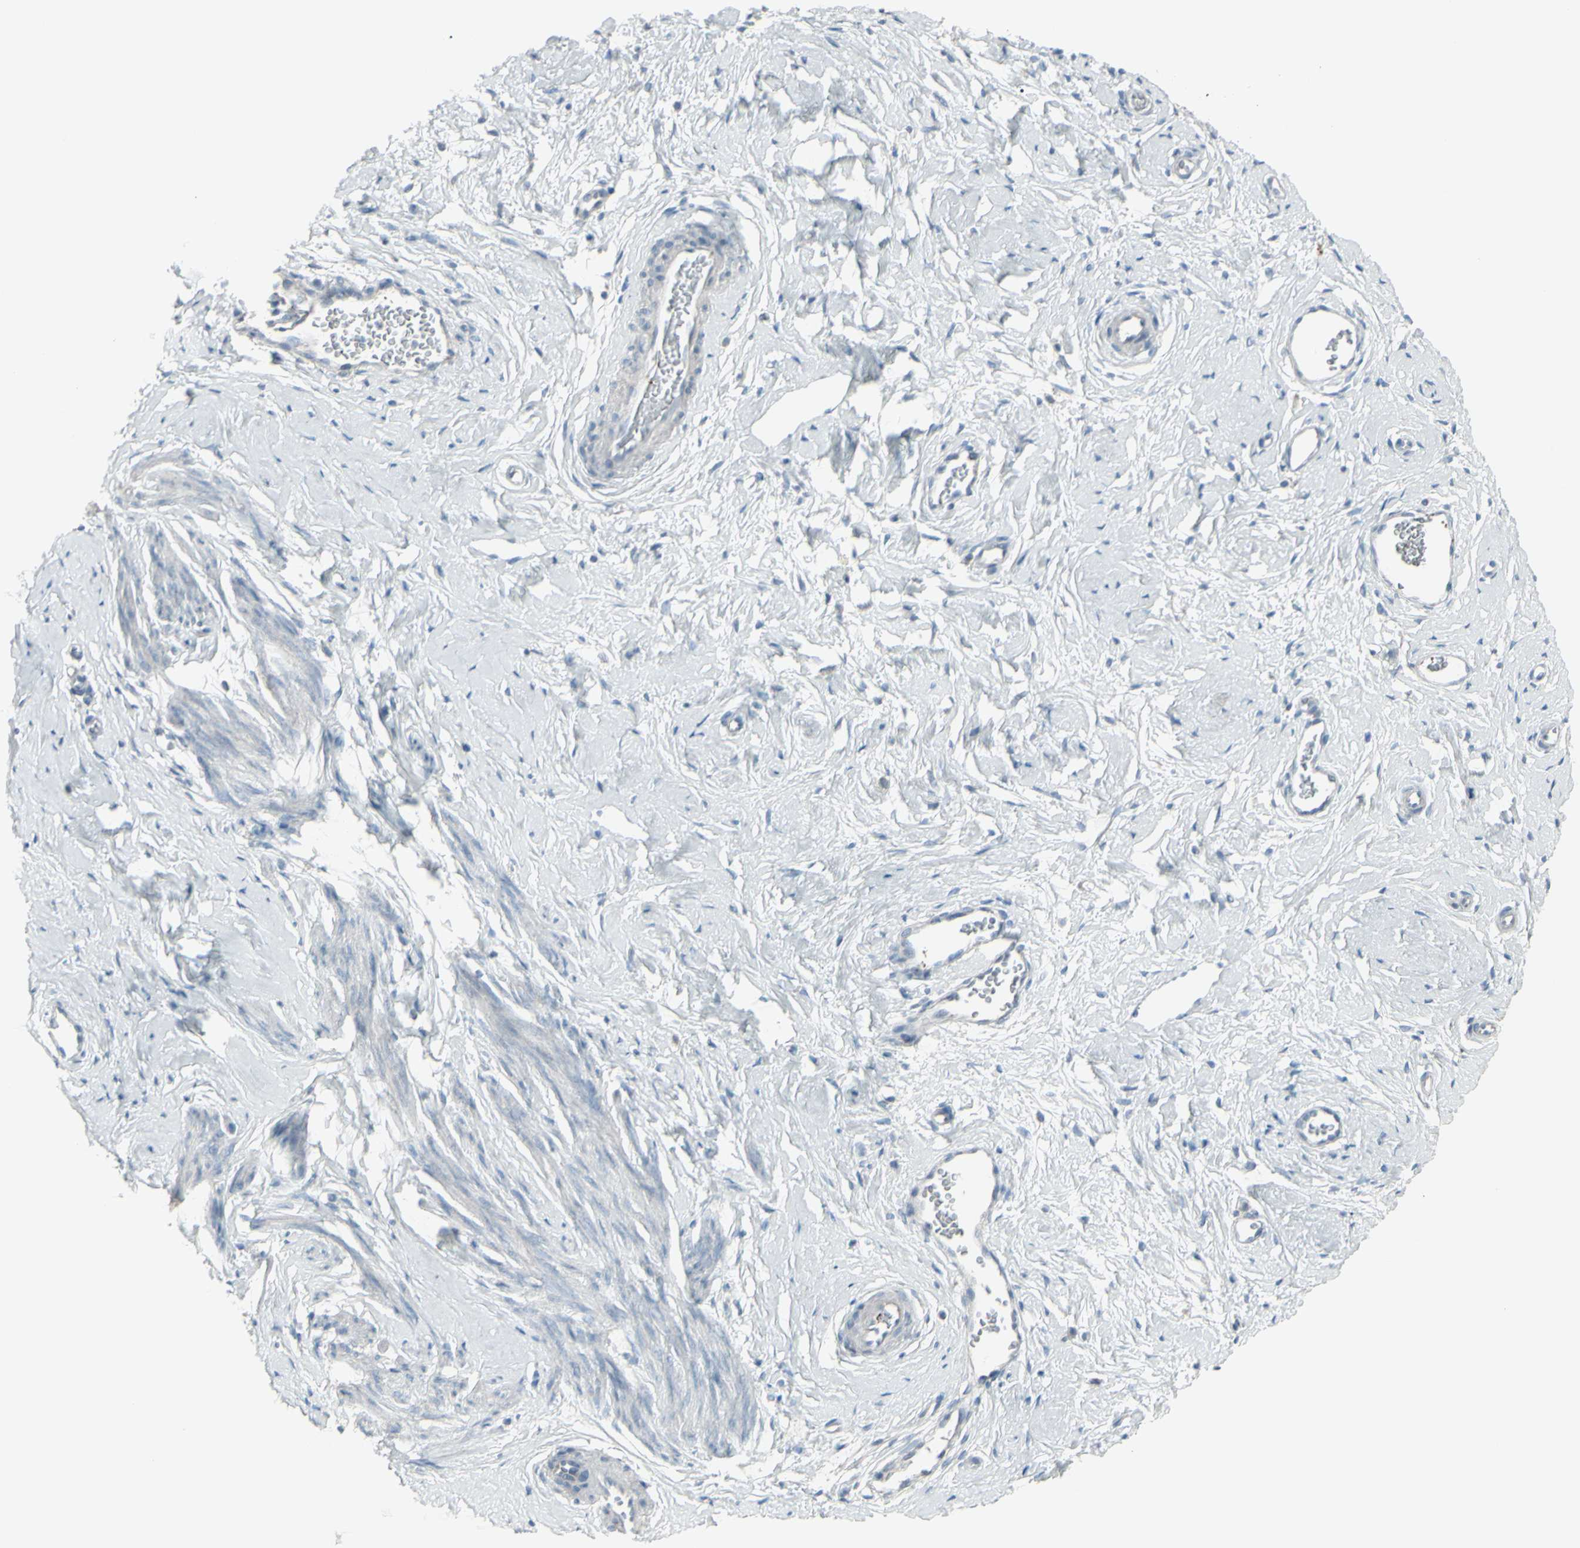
{"staining": {"intensity": "negative", "quantity": "none", "location": "none"}, "tissue": "cervix", "cell_type": "Glandular cells", "image_type": "normal", "snomed": [{"axis": "morphology", "description": "Normal tissue, NOS"}, {"axis": "topography", "description": "Cervix"}], "caption": "An IHC micrograph of benign cervix is shown. There is no staining in glandular cells of cervix. (DAB immunohistochemistry (IHC) with hematoxylin counter stain).", "gene": "CD79B", "patient": {"sex": "female", "age": 65}}